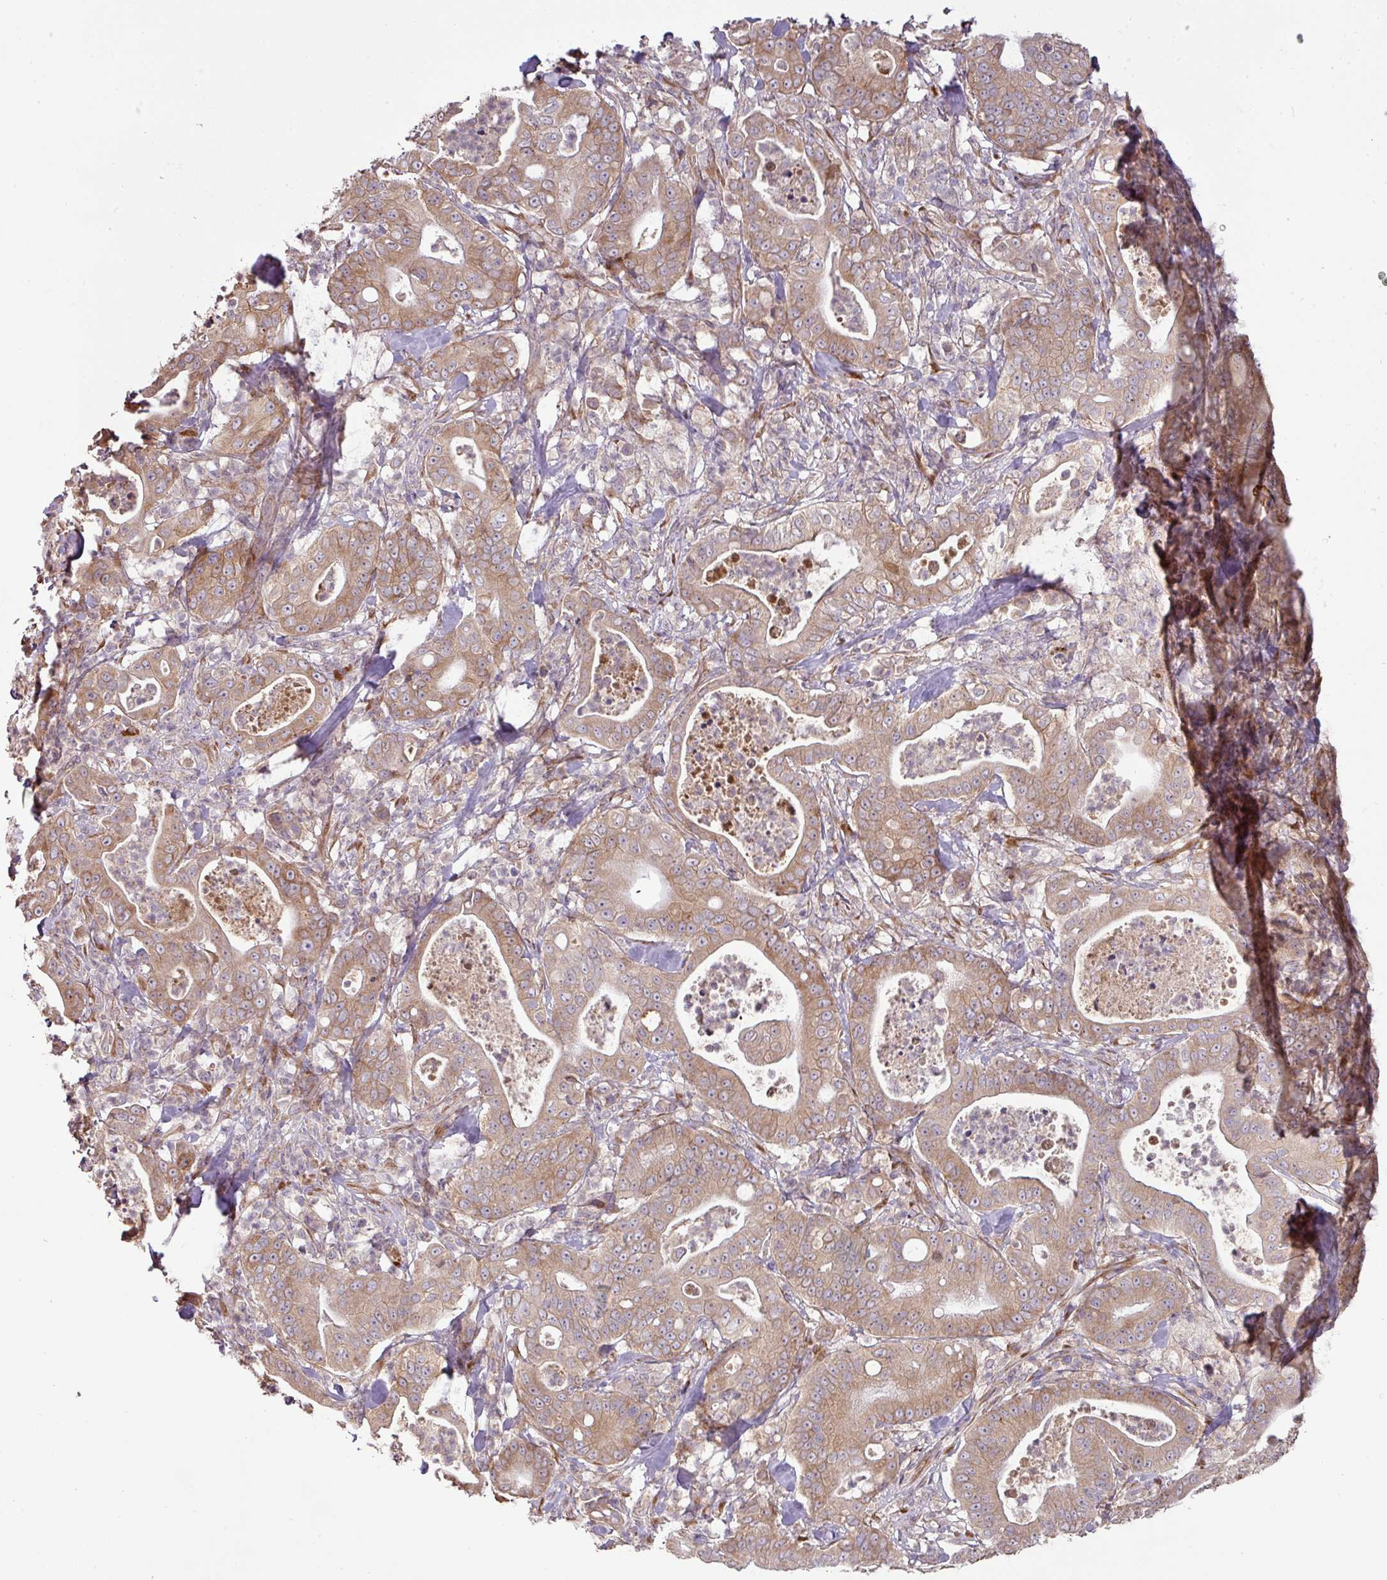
{"staining": {"intensity": "moderate", "quantity": ">75%", "location": "cytoplasmic/membranous"}, "tissue": "pancreatic cancer", "cell_type": "Tumor cells", "image_type": "cancer", "snomed": [{"axis": "morphology", "description": "Adenocarcinoma, NOS"}, {"axis": "topography", "description": "Pancreas"}], "caption": "Pancreatic adenocarcinoma stained with a brown dye shows moderate cytoplasmic/membranous positive expression in about >75% of tumor cells.", "gene": "GALP", "patient": {"sex": "male", "age": 71}}